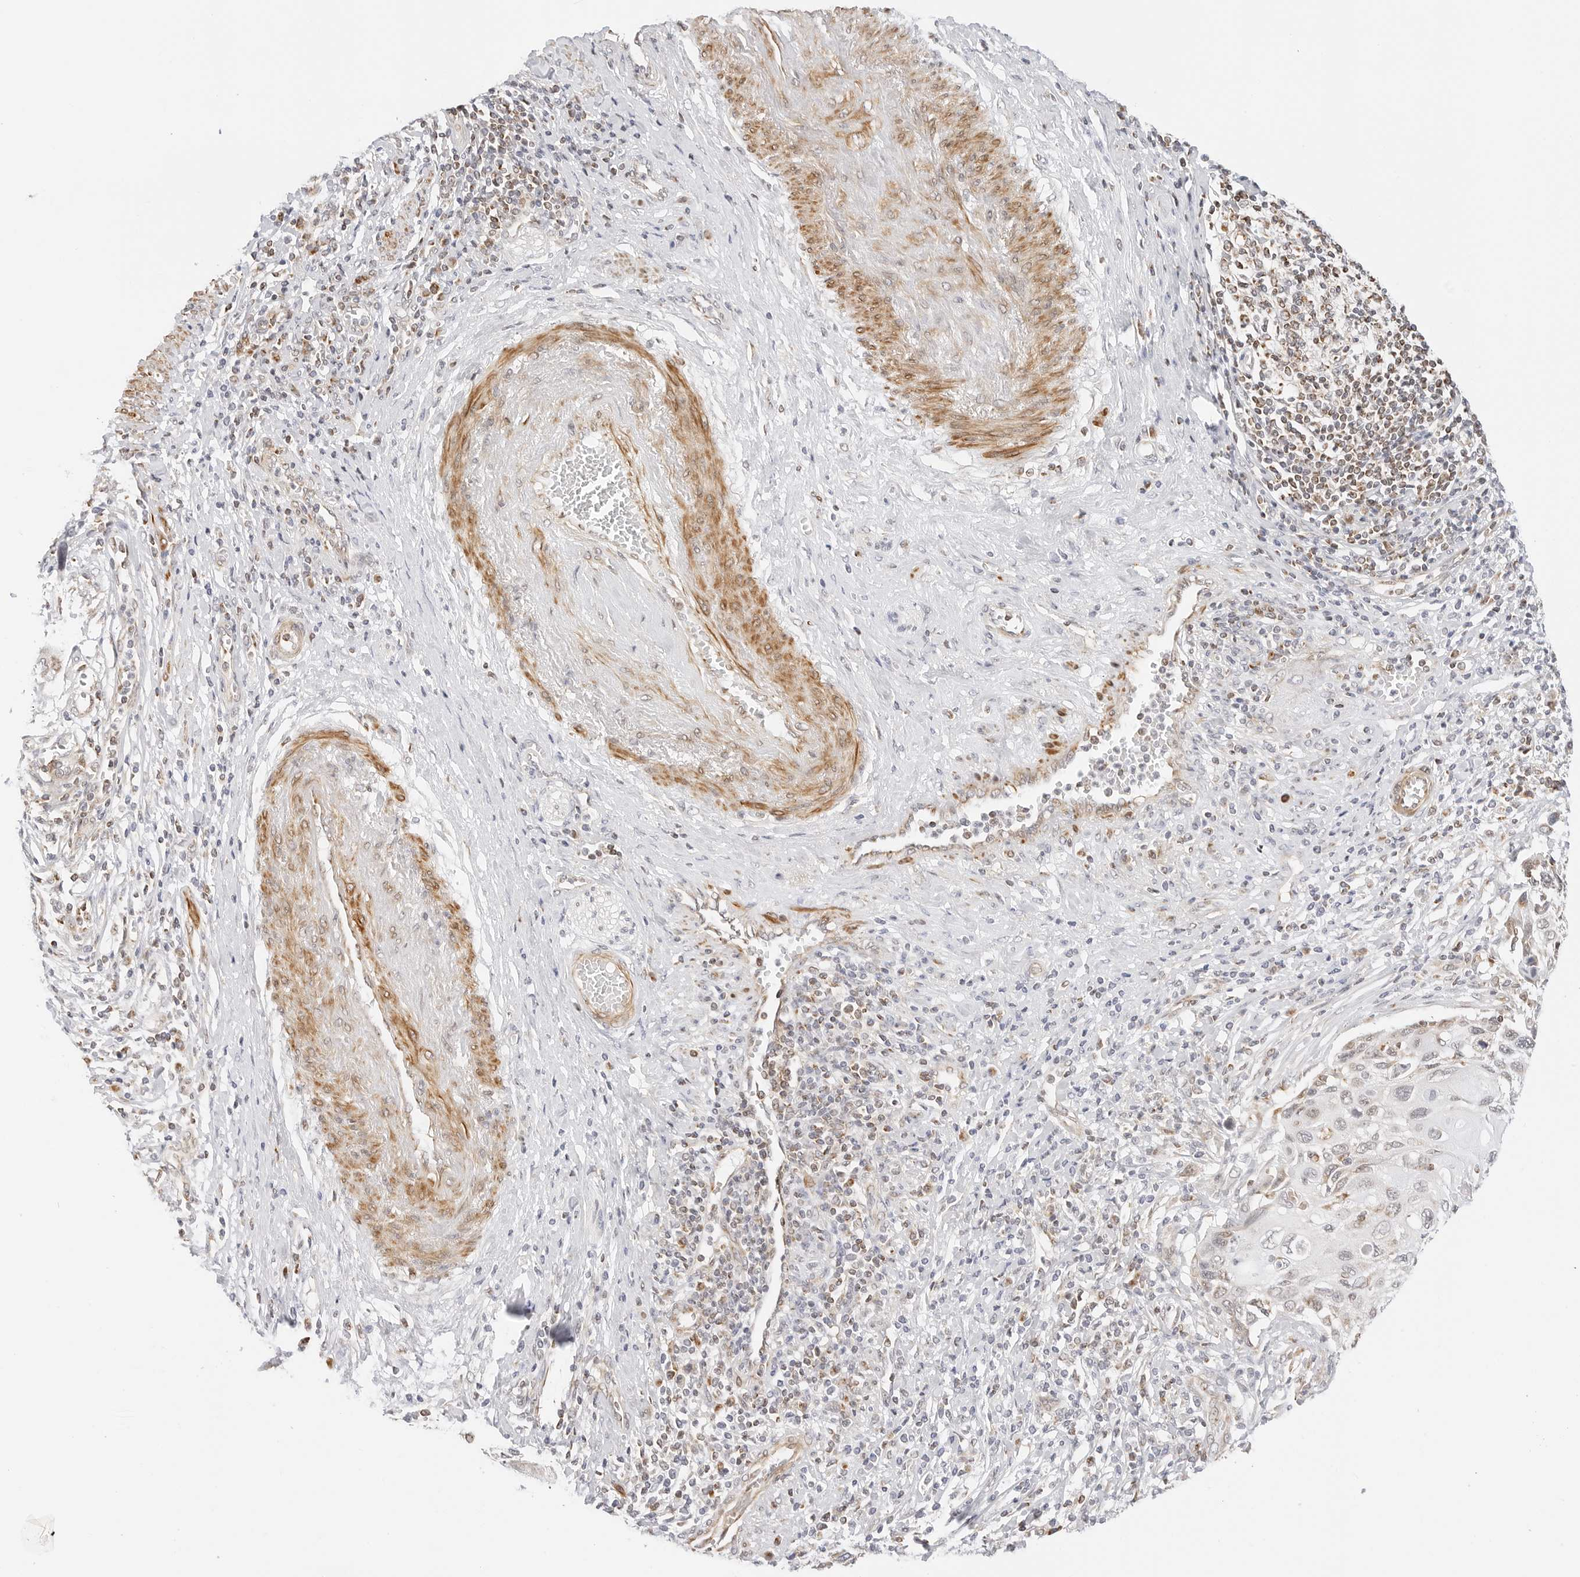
{"staining": {"intensity": "weak", "quantity": "<25%", "location": "cytoplasmic/membranous,nuclear"}, "tissue": "cervical cancer", "cell_type": "Tumor cells", "image_type": "cancer", "snomed": [{"axis": "morphology", "description": "Squamous cell carcinoma, NOS"}, {"axis": "topography", "description": "Cervix"}], "caption": "Immunohistochemistry photomicrograph of cervical cancer stained for a protein (brown), which shows no expression in tumor cells.", "gene": "GORAB", "patient": {"sex": "female", "age": 70}}